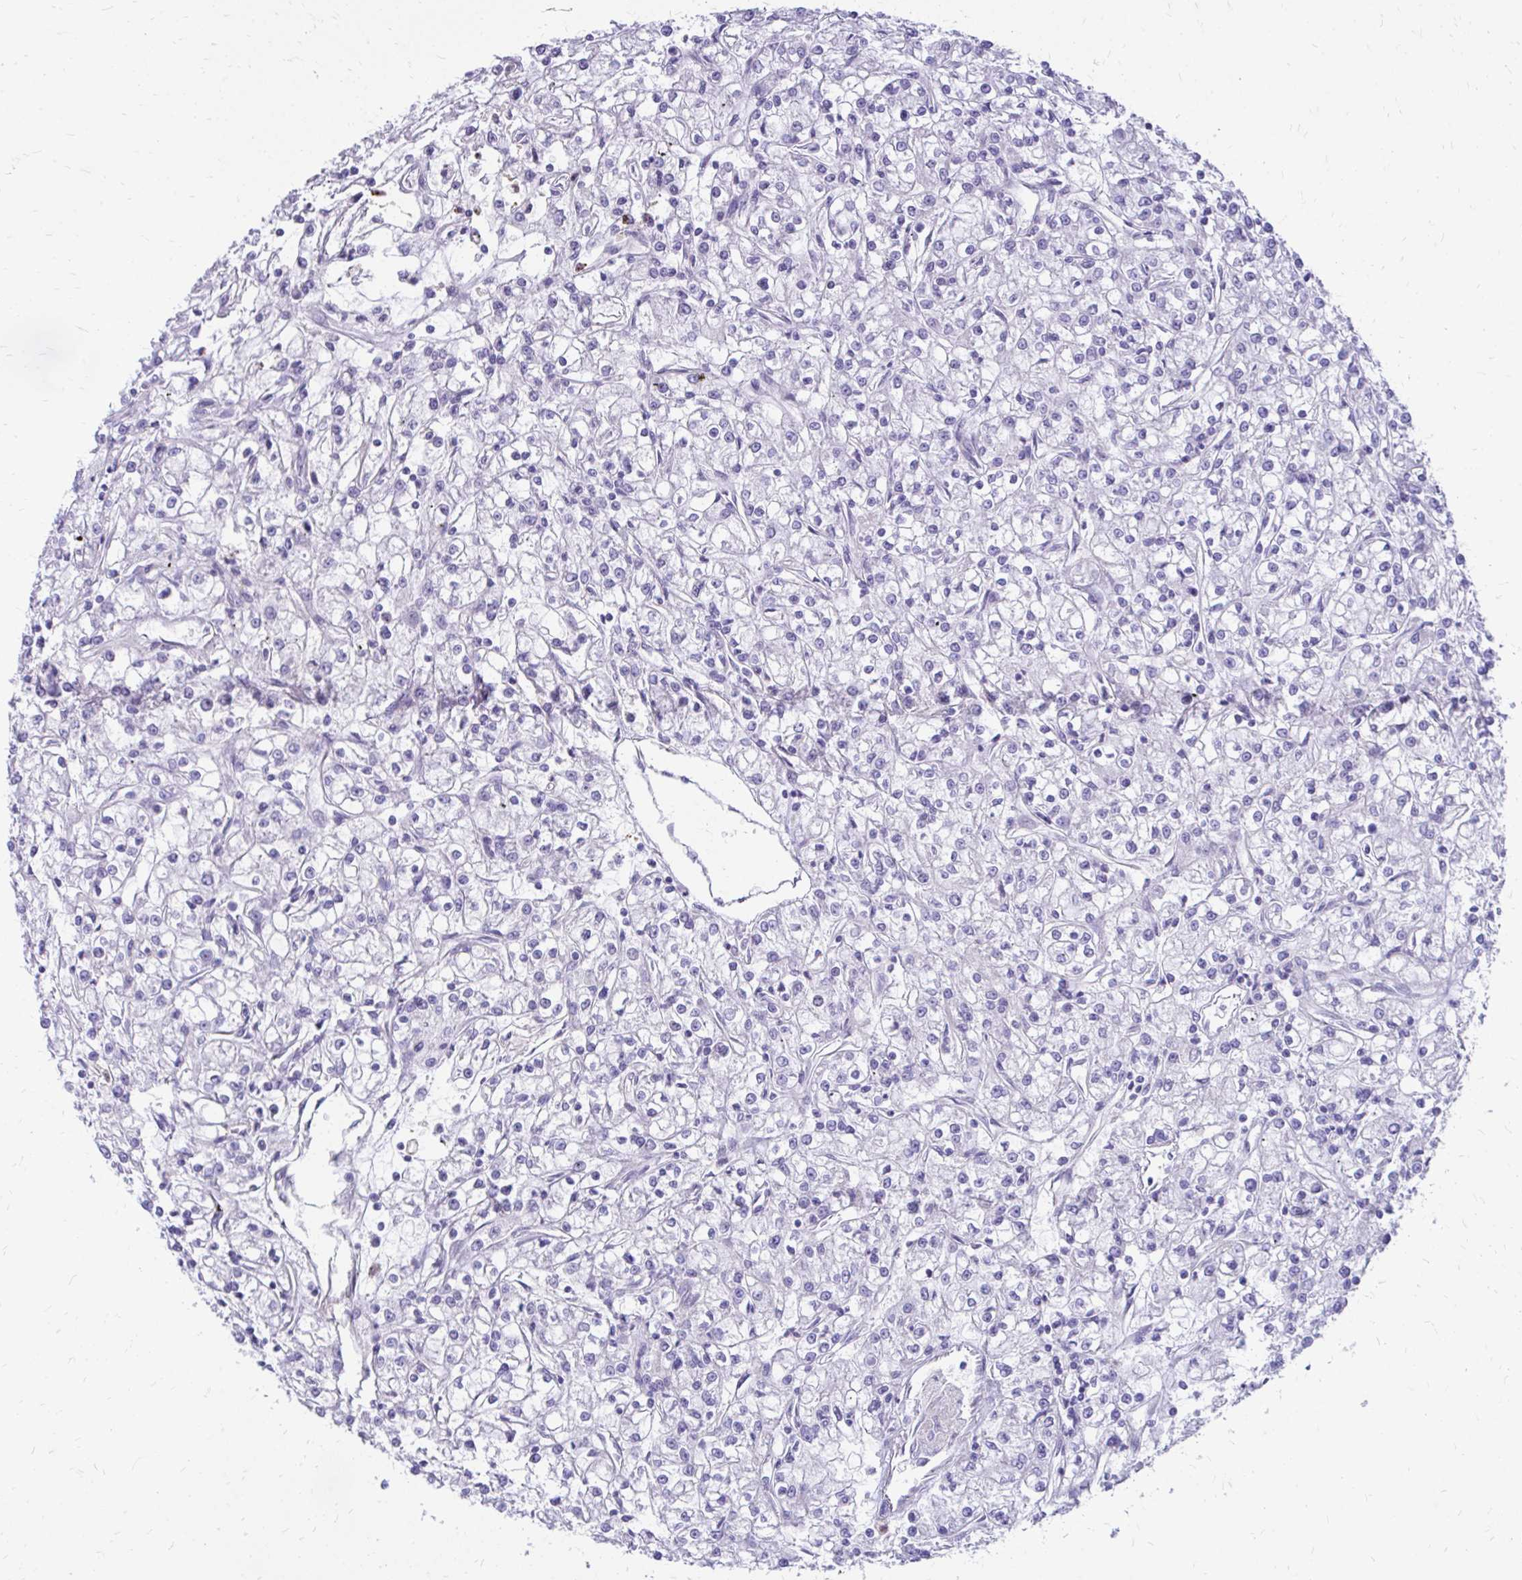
{"staining": {"intensity": "negative", "quantity": "none", "location": "none"}, "tissue": "renal cancer", "cell_type": "Tumor cells", "image_type": "cancer", "snomed": [{"axis": "morphology", "description": "Adenocarcinoma, NOS"}, {"axis": "topography", "description": "Kidney"}], "caption": "This is a photomicrograph of IHC staining of renal cancer, which shows no positivity in tumor cells.", "gene": "SIGLEC11", "patient": {"sex": "female", "age": 59}}